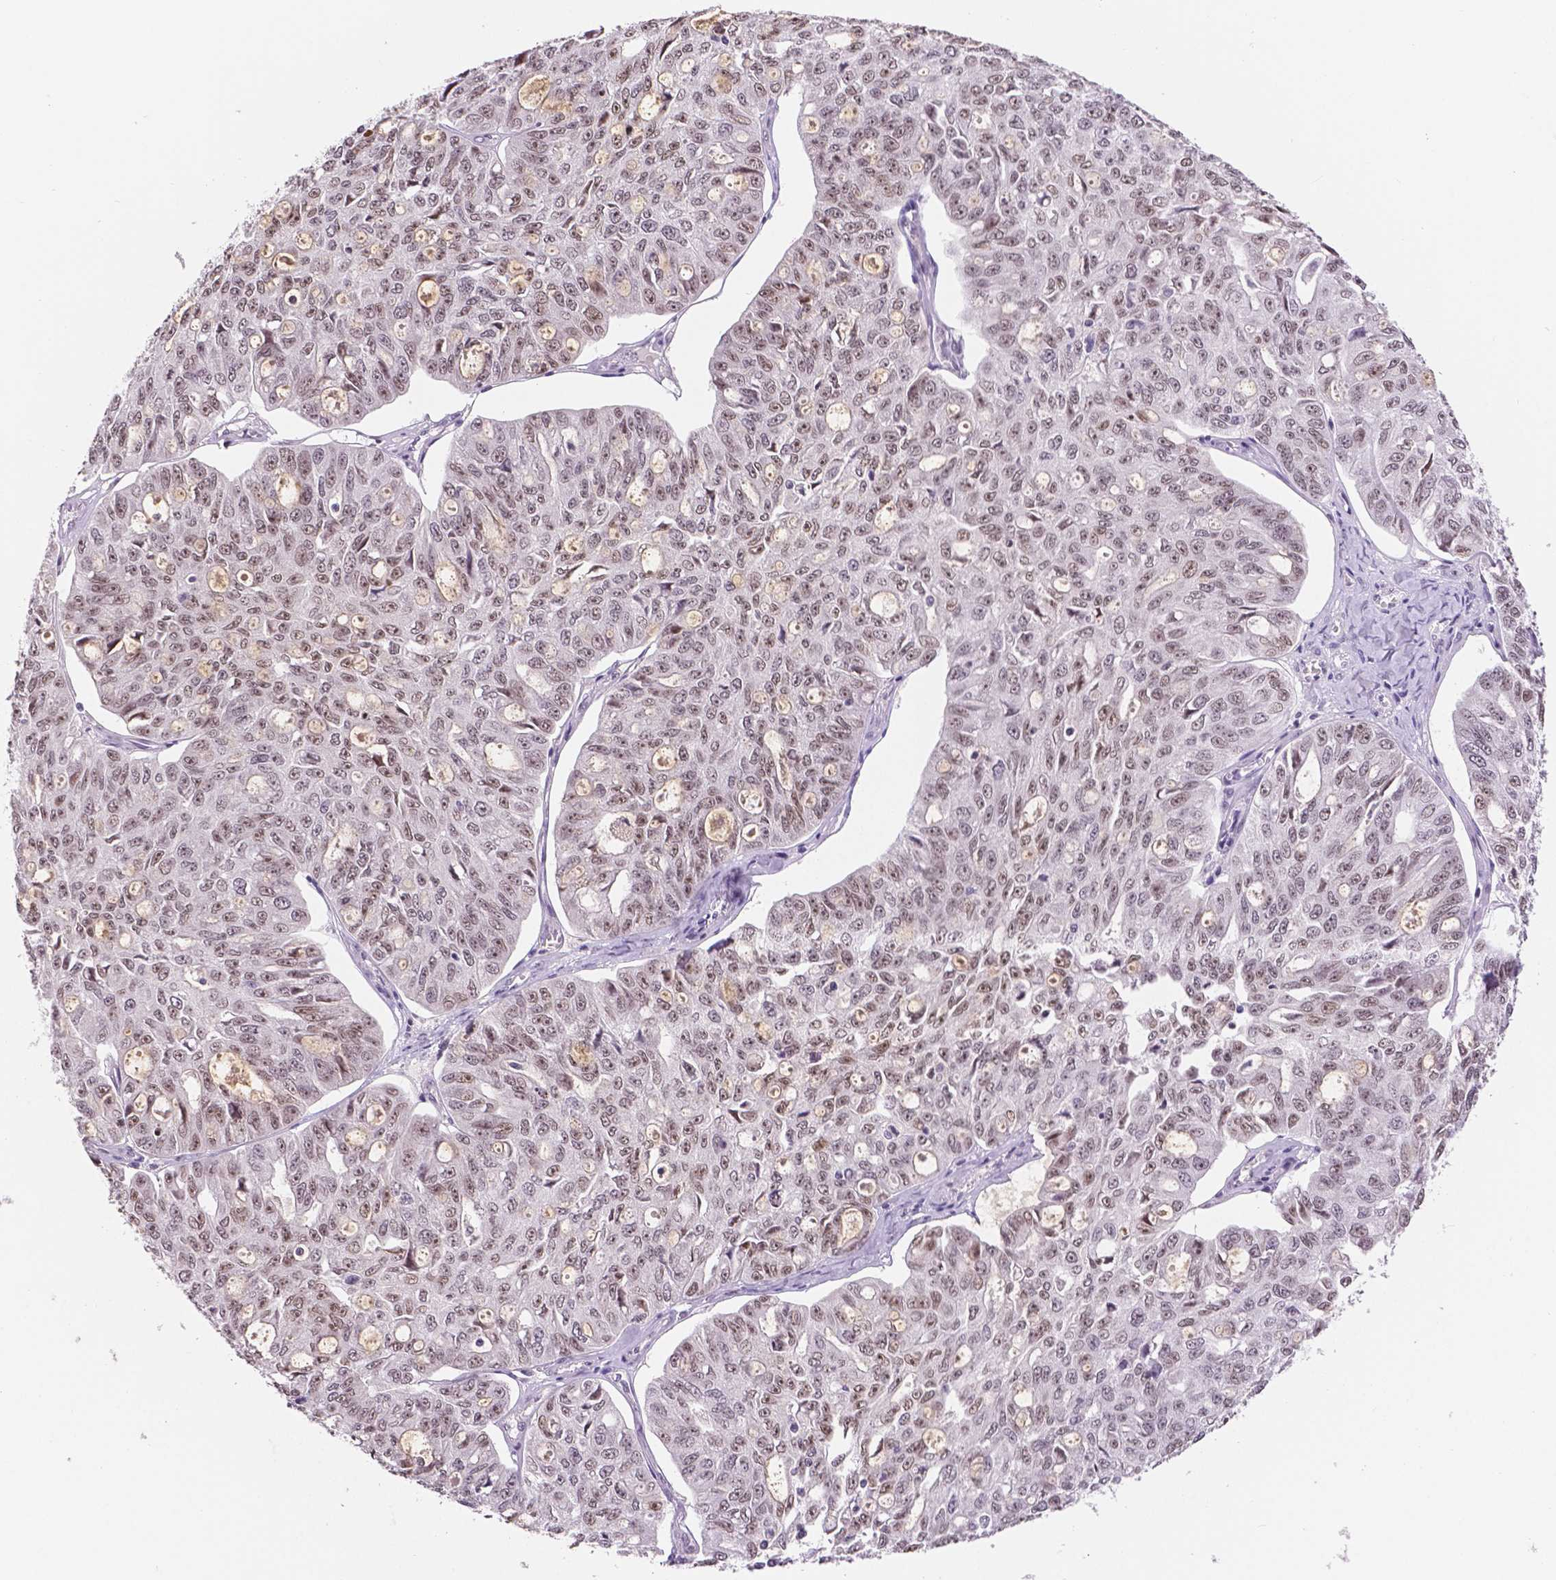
{"staining": {"intensity": "weak", "quantity": ">75%", "location": "nuclear"}, "tissue": "ovarian cancer", "cell_type": "Tumor cells", "image_type": "cancer", "snomed": [{"axis": "morphology", "description": "Carcinoma, endometroid"}, {"axis": "topography", "description": "Ovary"}], "caption": "Immunohistochemistry histopathology image of human endometroid carcinoma (ovarian) stained for a protein (brown), which reveals low levels of weak nuclear positivity in about >75% of tumor cells.", "gene": "NHP2", "patient": {"sex": "female", "age": 65}}